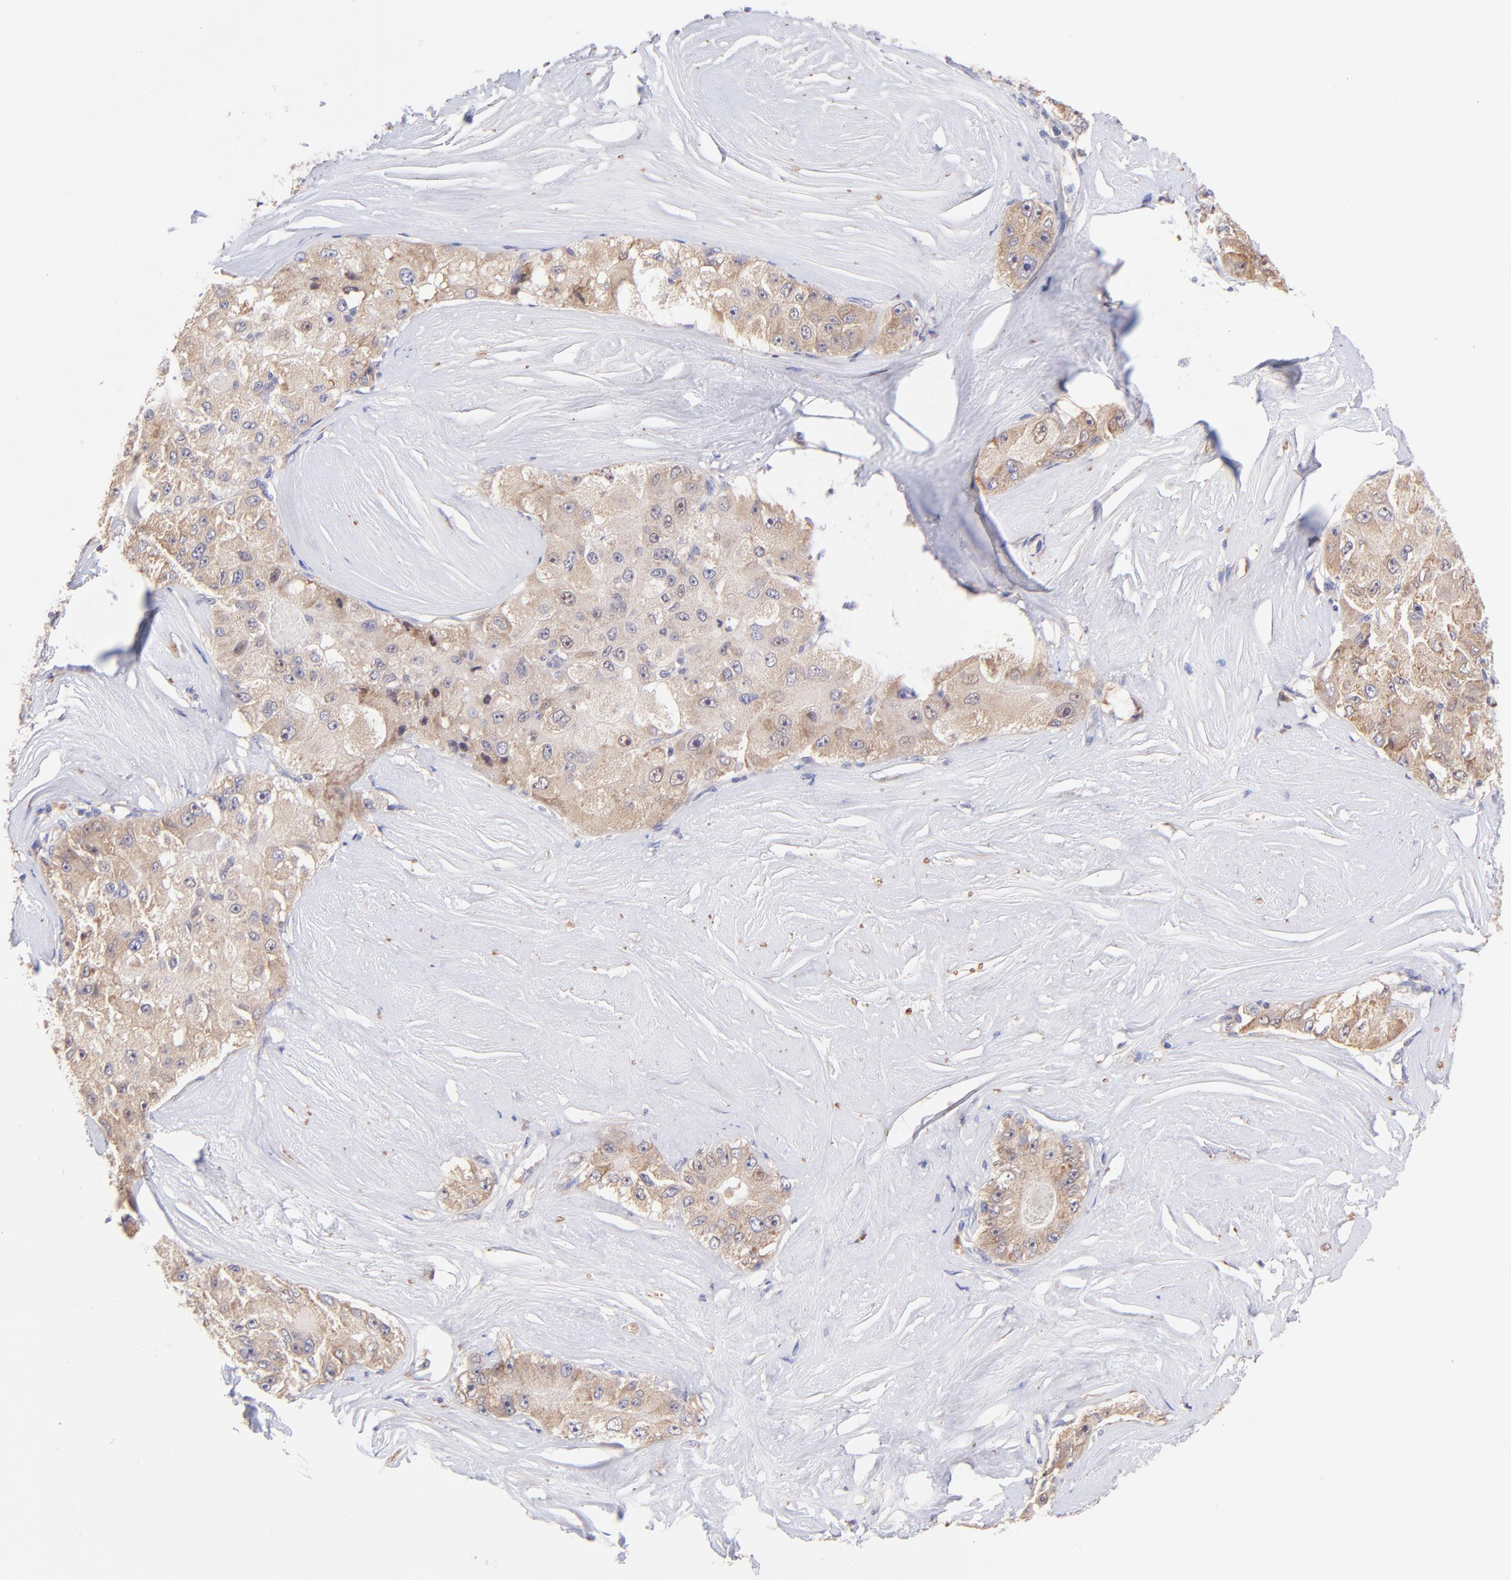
{"staining": {"intensity": "moderate", "quantity": ">75%", "location": "cytoplasmic/membranous"}, "tissue": "liver cancer", "cell_type": "Tumor cells", "image_type": "cancer", "snomed": [{"axis": "morphology", "description": "Carcinoma, Hepatocellular, NOS"}, {"axis": "topography", "description": "Liver"}], "caption": "This is a histology image of immunohistochemistry staining of liver hepatocellular carcinoma, which shows moderate staining in the cytoplasmic/membranous of tumor cells.", "gene": "RPL11", "patient": {"sex": "male", "age": 80}}